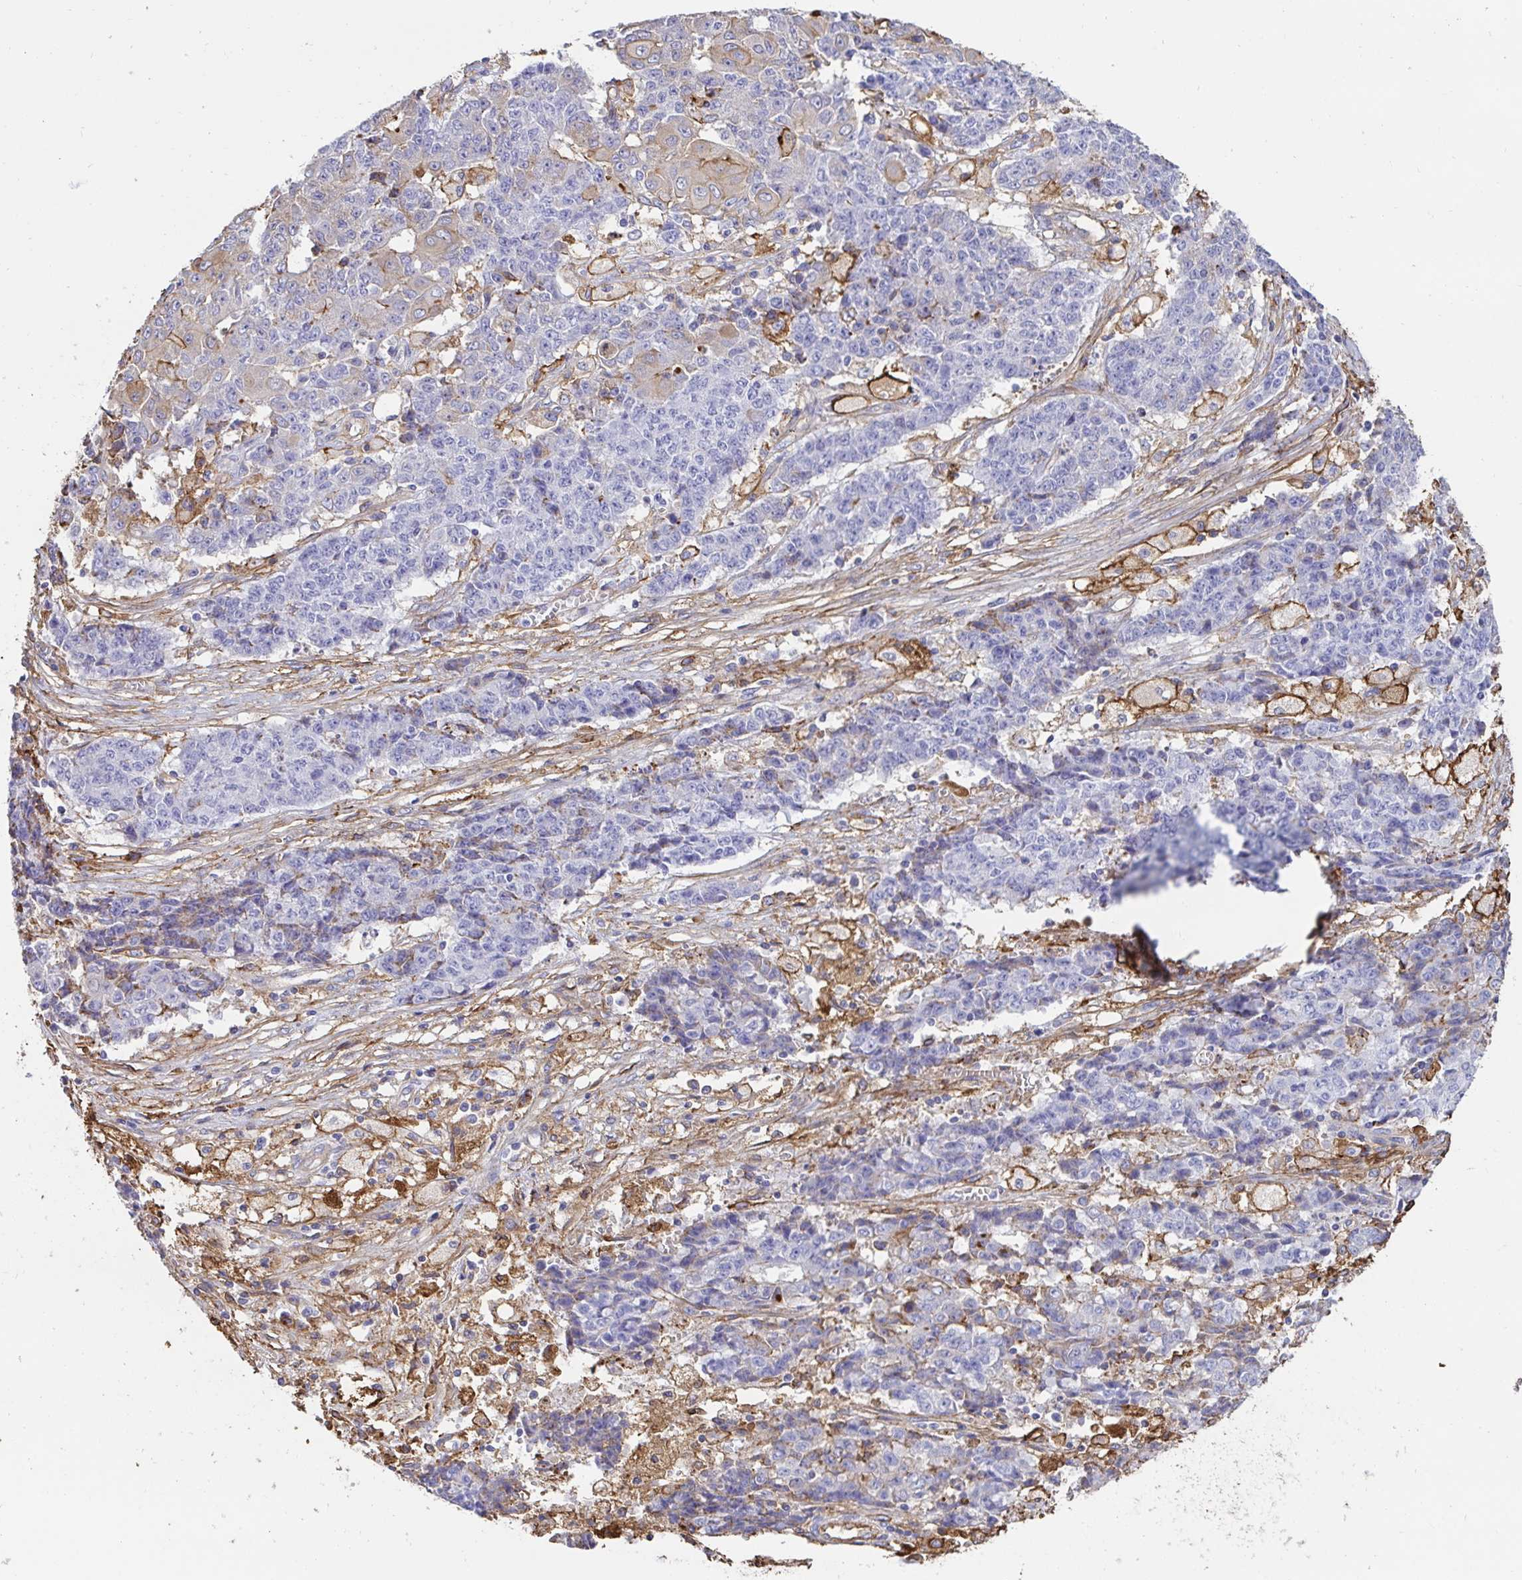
{"staining": {"intensity": "negative", "quantity": "none", "location": "none"}, "tissue": "ovarian cancer", "cell_type": "Tumor cells", "image_type": "cancer", "snomed": [{"axis": "morphology", "description": "Carcinoma, endometroid"}, {"axis": "topography", "description": "Ovary"}], "caption": "Tumor cells are negative for protein expression in human endometroid carcinoma (ovarian). (DAB immunohistochemistry (IHC), high magnification).", "gene": "ANXA2", "patient": {"sex": "female", "age": 42}}